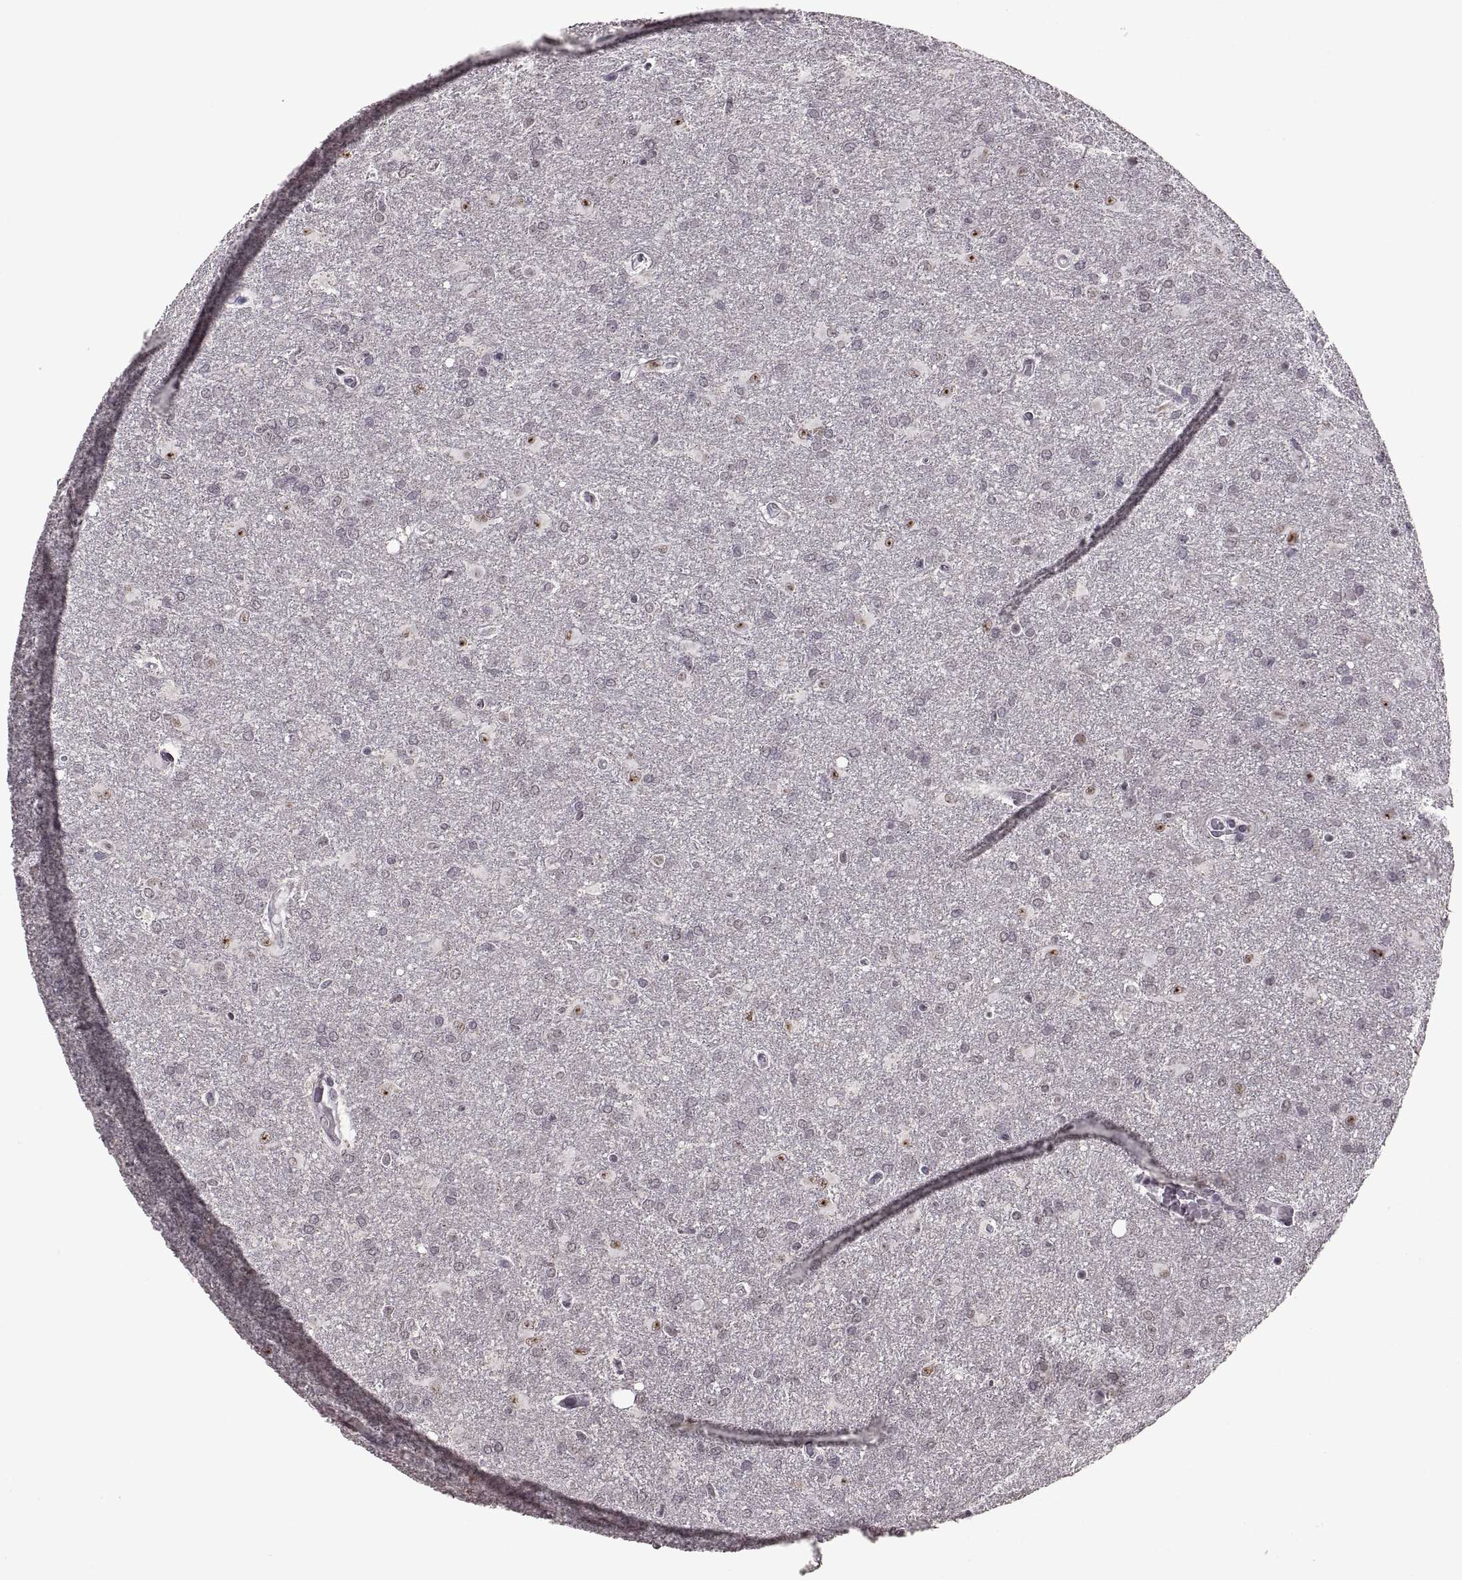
{"staining": {"intensity": "moderate", "quantity": "<25%", "location": "nuclear"}, "tissue": "glioma", "cell_type": "Tumor cells", "image_type": "cancer", "snomed": [{"axis": "morphology", "description": "Glioma, malignant, High grade"}, {"axis": "topography", "description": "Brain"}], "caption": "Immunohistochemical staining of glioma displays low levels of moderate nuclear expression in about <25% of tumor cells. (DAB = brown stain, brightfield microscopy at high magnification).", "gene": "PALS1", "patient": {"sex": "male", "age": 68}}